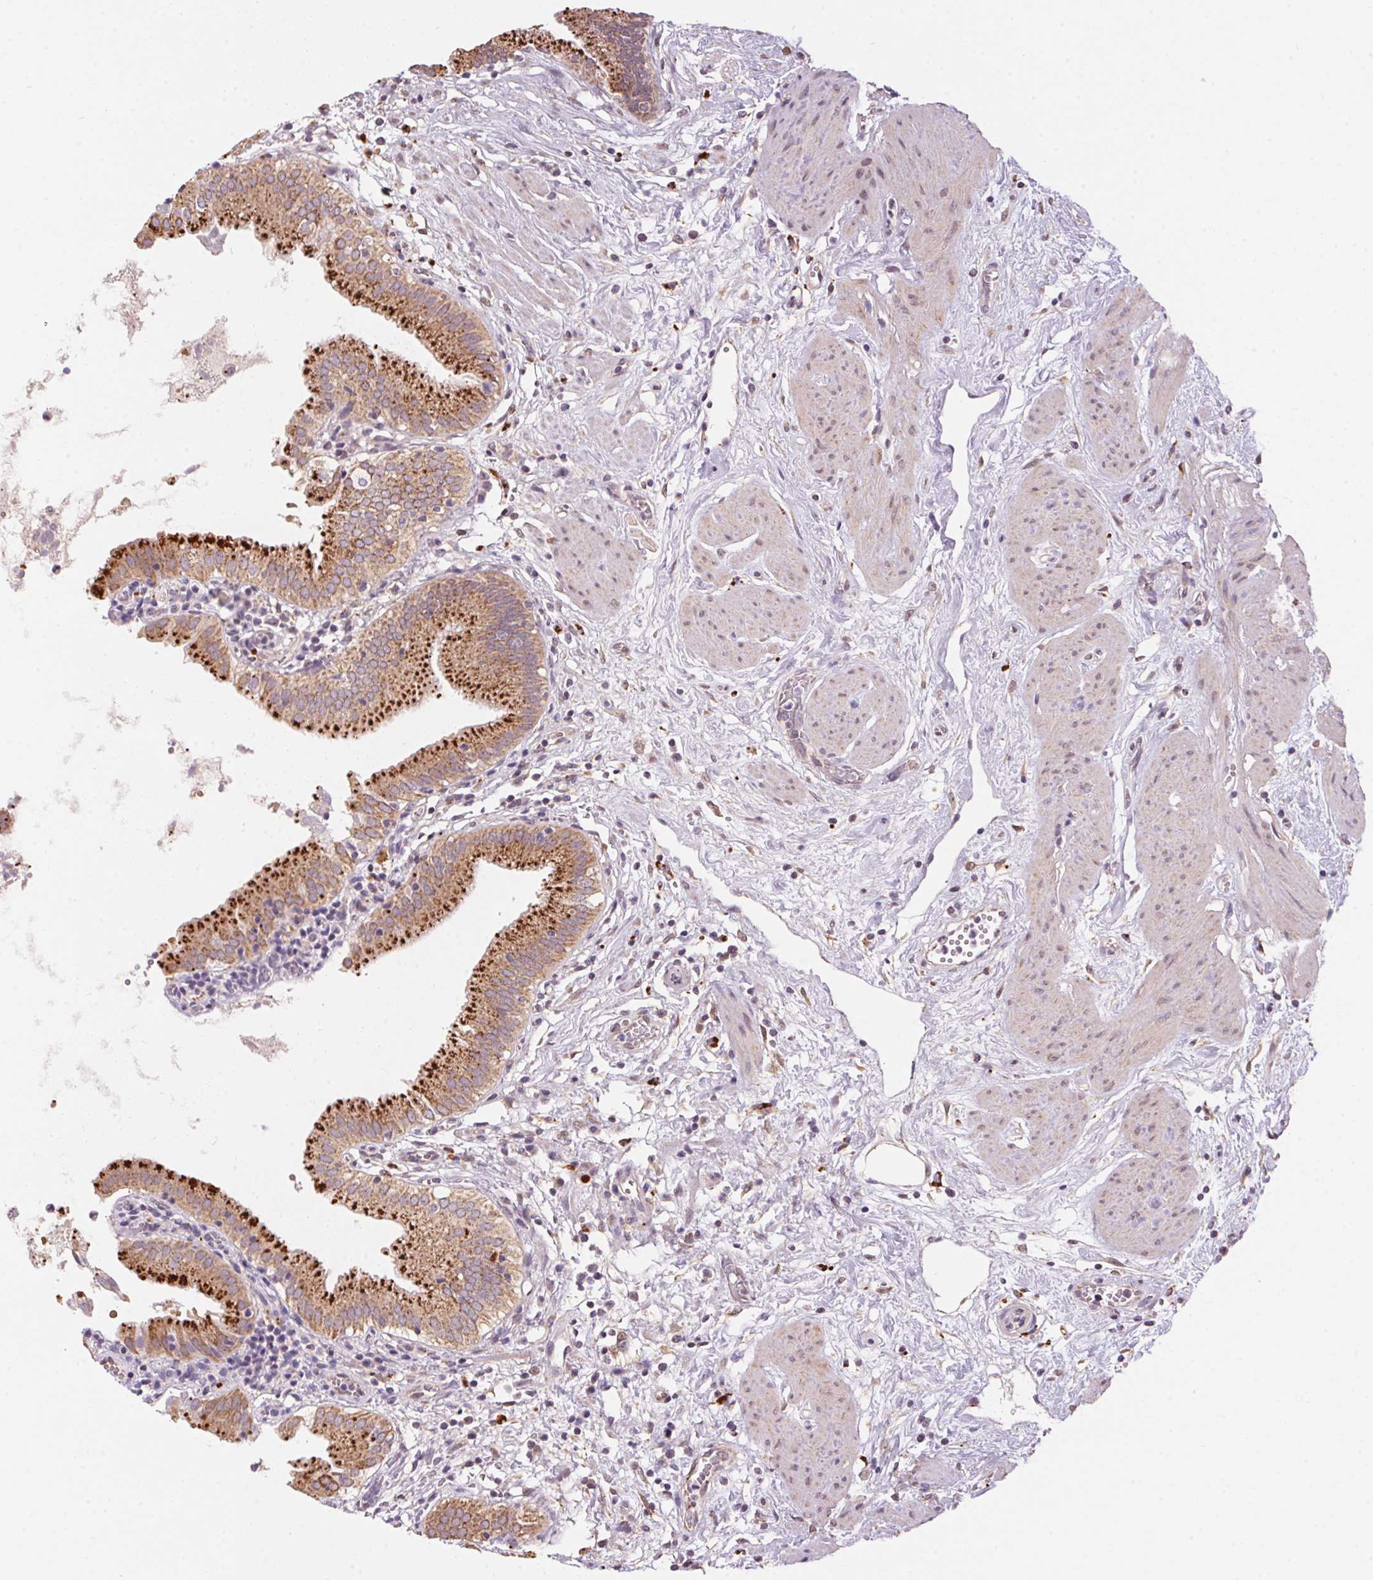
{"staining": {"intensity": "strong", "quantity": ">75%", "location": "cytoplasmic/membranous"}, "tissue": "gallbladder", "cell_type": "Glandular cells", "image_type": "normal", "snomed": [{"axis": "morphology", "description": "Normal tissue, NOS"}, {"axis": "topography", "description": "Gallbladder"}], "caption": "Approximately >75% of glandular cells in unremarkable human gallbladder demonstrate strong cytoplasmic/membranous protein positivity as visualized by brown immunohistochemical staining.", "gene": "ADH5", "patient": {"sex": "female", "age": 65}}